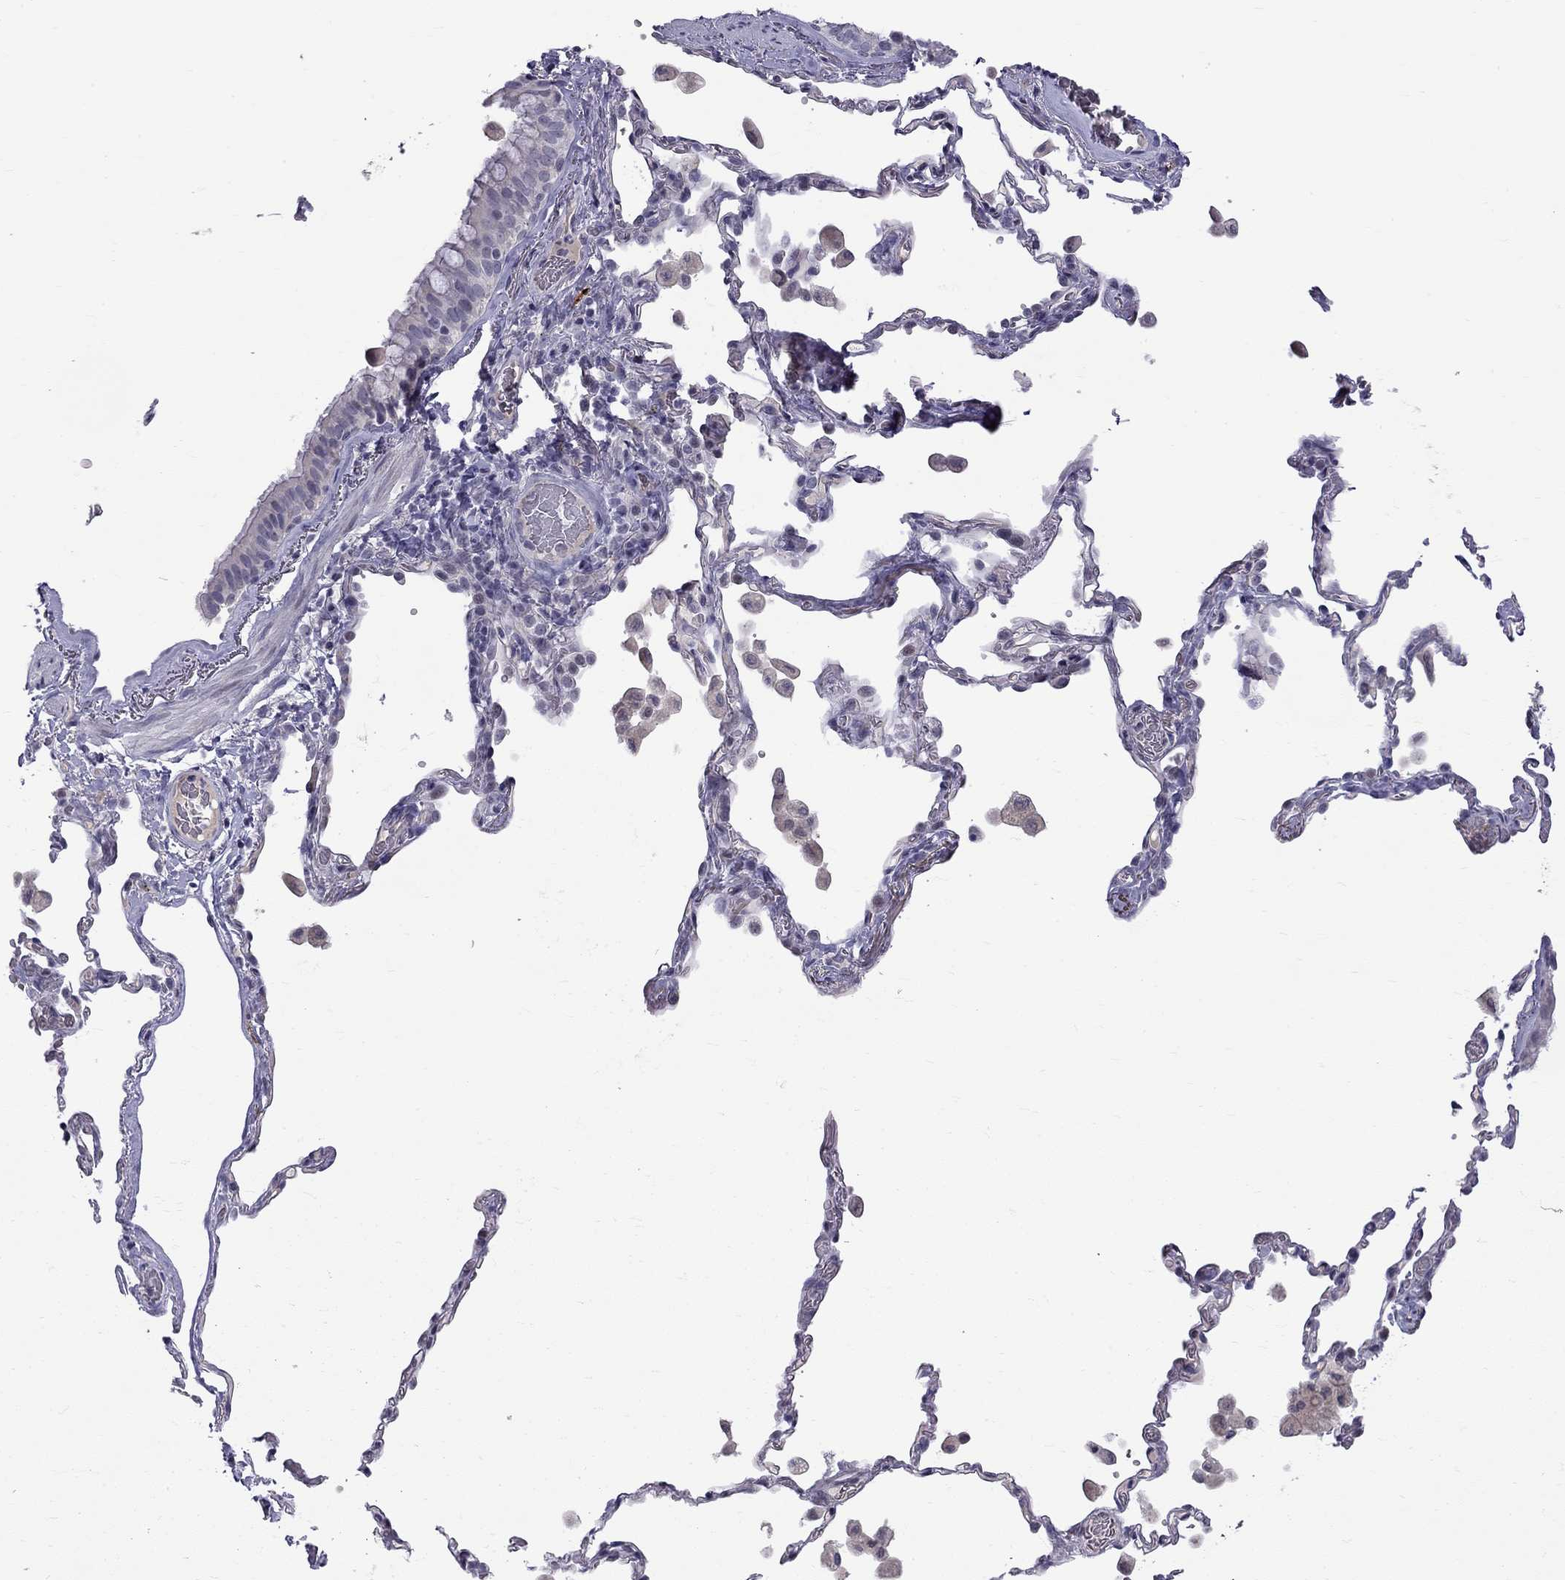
{"staining": {"intensity": "negative", "quantity": "none", "location": "none"}, "tissue": "bronchus", "cell_type": "Respiratory epithelial cells", "image_type": "normal", "snomed": [{"axis": "morphology", "description": "Normal tissue, NOS"}, {"axis": "topography", "description": "Bronchus"}, {"axis": "topography", "description": "Lung"}], "caption": "Human bronchus stained for a protein using immunohistochemistry exhibits no positivity in respiratory epithelial cells.", "gene": "RTL9", "patient": {"sex": "male", "age": 54}}